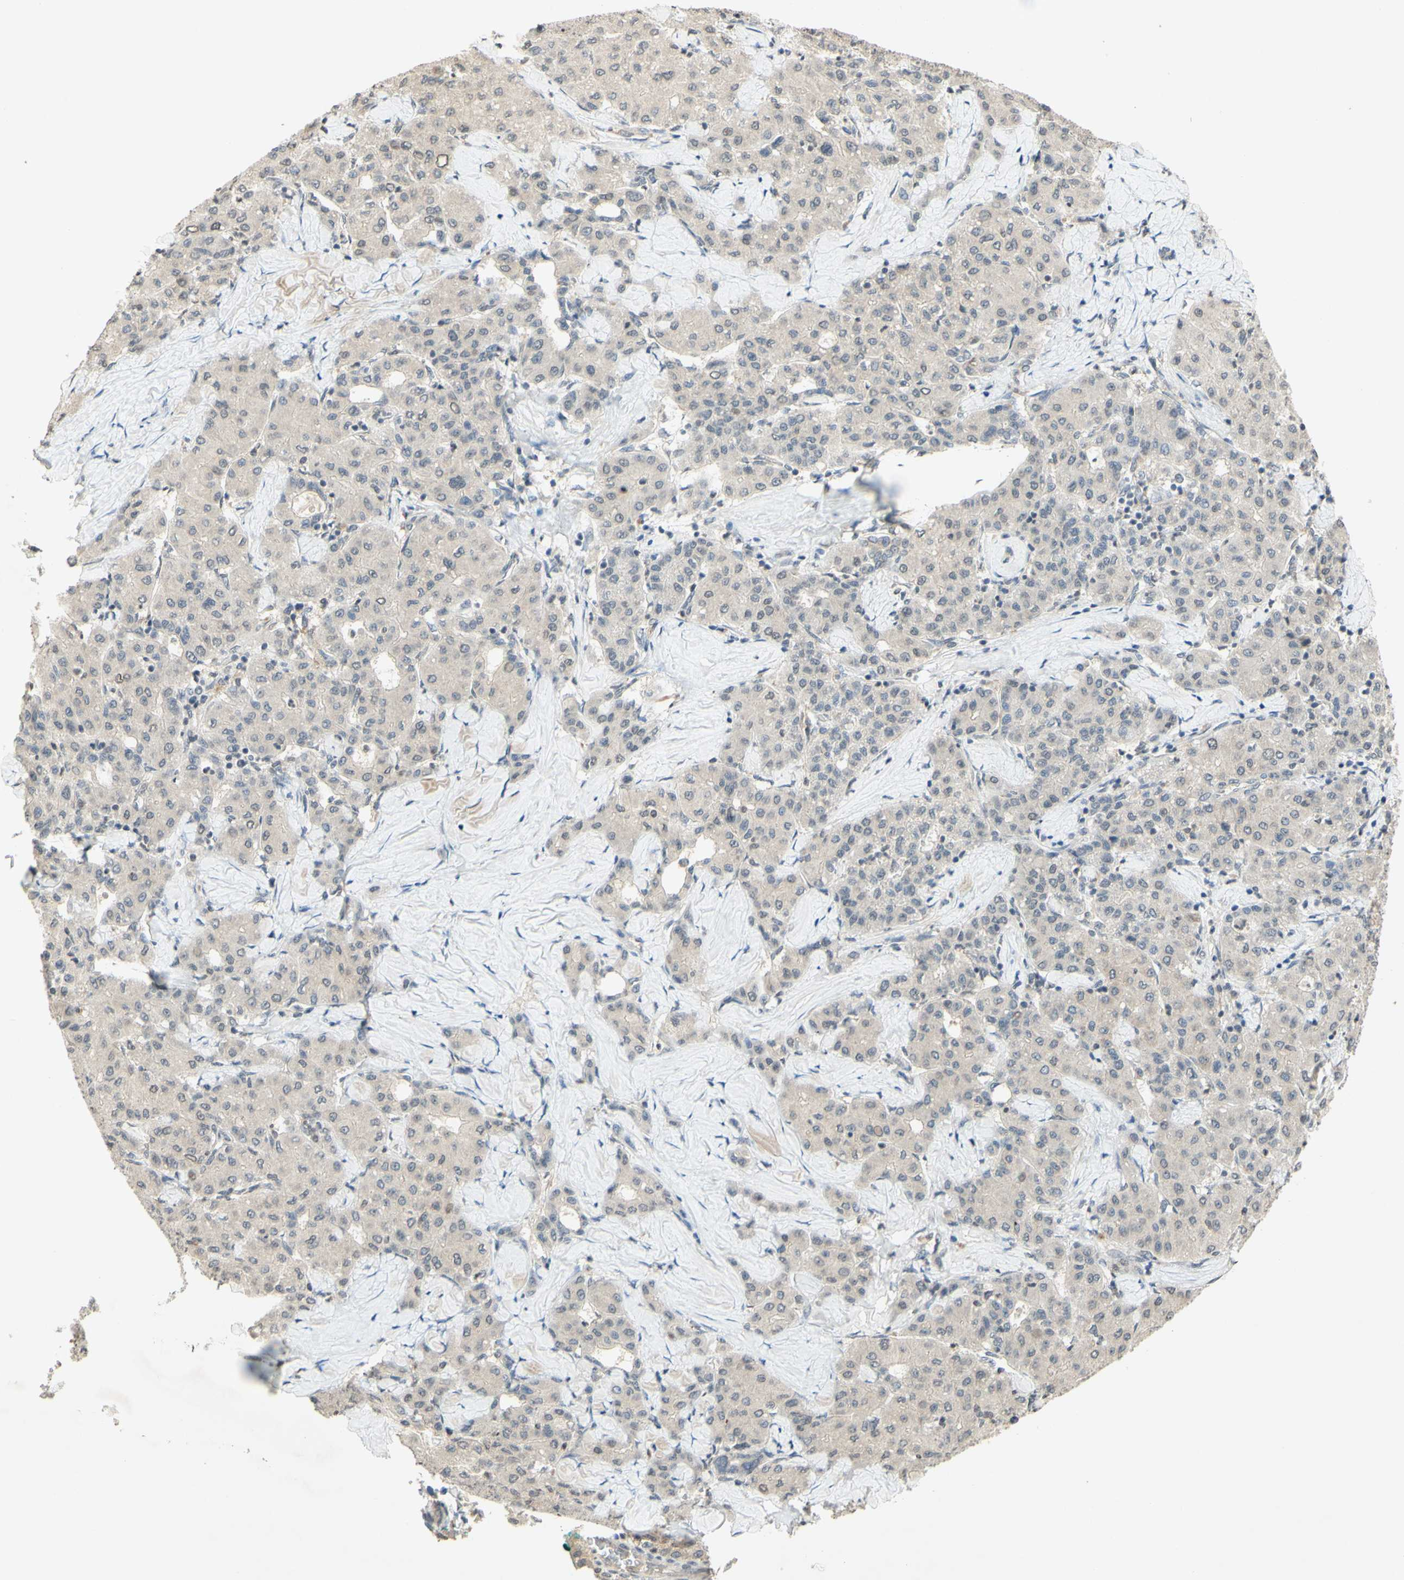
{"staining": {"intensity": "negative", "quantity": "none", "location": "none"}, "tissue": "liver cancer", "cell_type": "Tumor cells", "image_type": "cancer", "snomed": [{"axis": "morphology", "description": "Carcinoma, Hepatocellular, NOS"}, {"axis": "topography", "description": "Liver"}], "caption": "Immunohistochemistry of human hepatocellular carcinoma (liver) demonstrates no positivity in tumor cells.", "gene": "GLI1", "patient": {"sex": "male", "age": 65}}